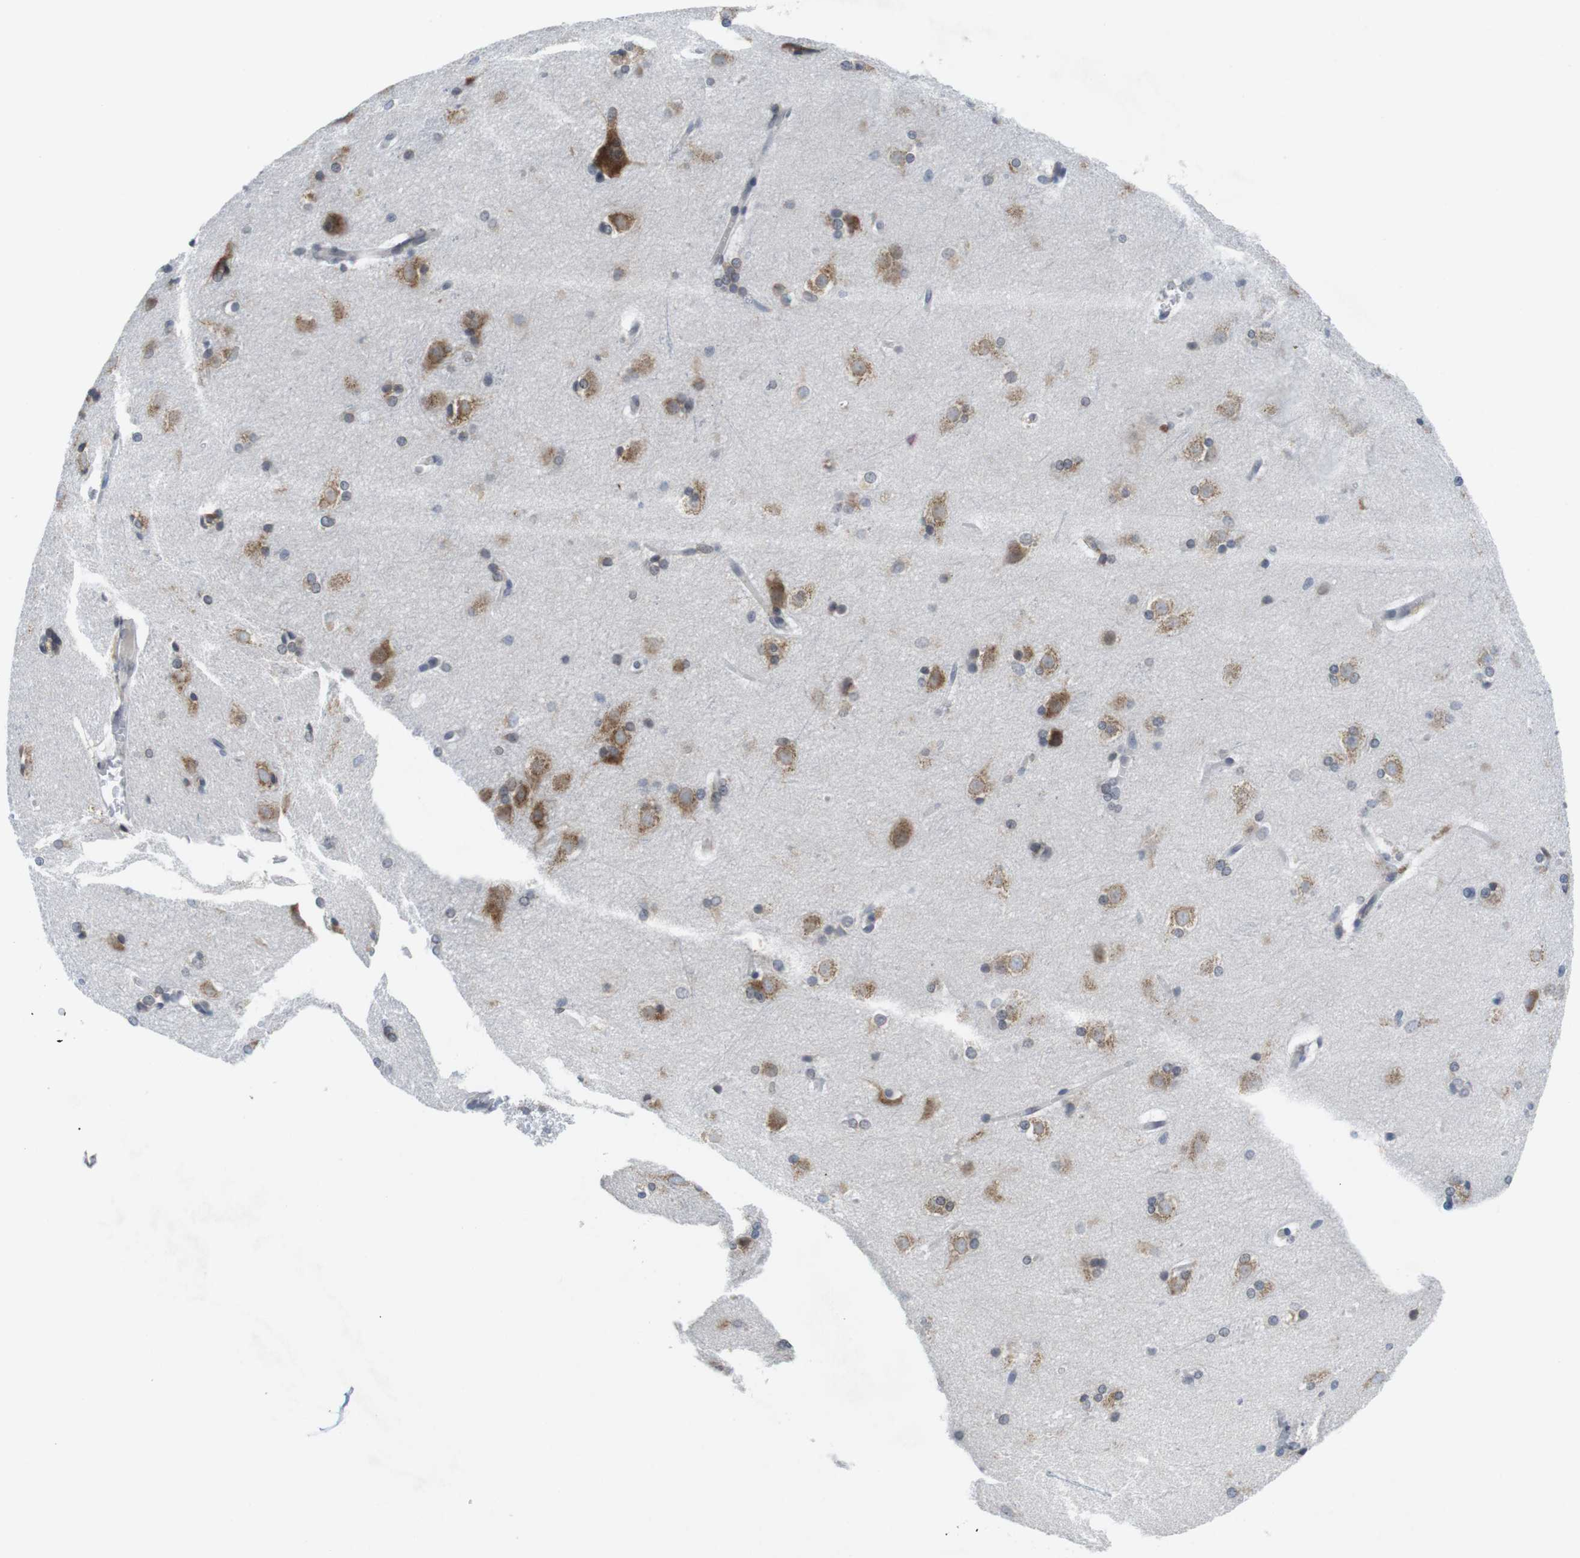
{"staining": {"intensity": "moderate", "quantity": "<25%", "location": "cytoplasmic/membranous"}, "tissue": "caudate", "cell_type": "Glial cells", "image_type": "normal", "snomed": [{"axis": "morphology", "description": "Normal tissue, NOS"}, {"axis": "topography", "description": "Lateral ventricle wall"}], "caption": "Protein expression by immunohistochemistry shows moderate cytoplasmic/membranous staining in approximately <25% of glial cells in normal caudate.", "gene": "ERGIC3", "patient": {"sex": "female", "age": 19}}